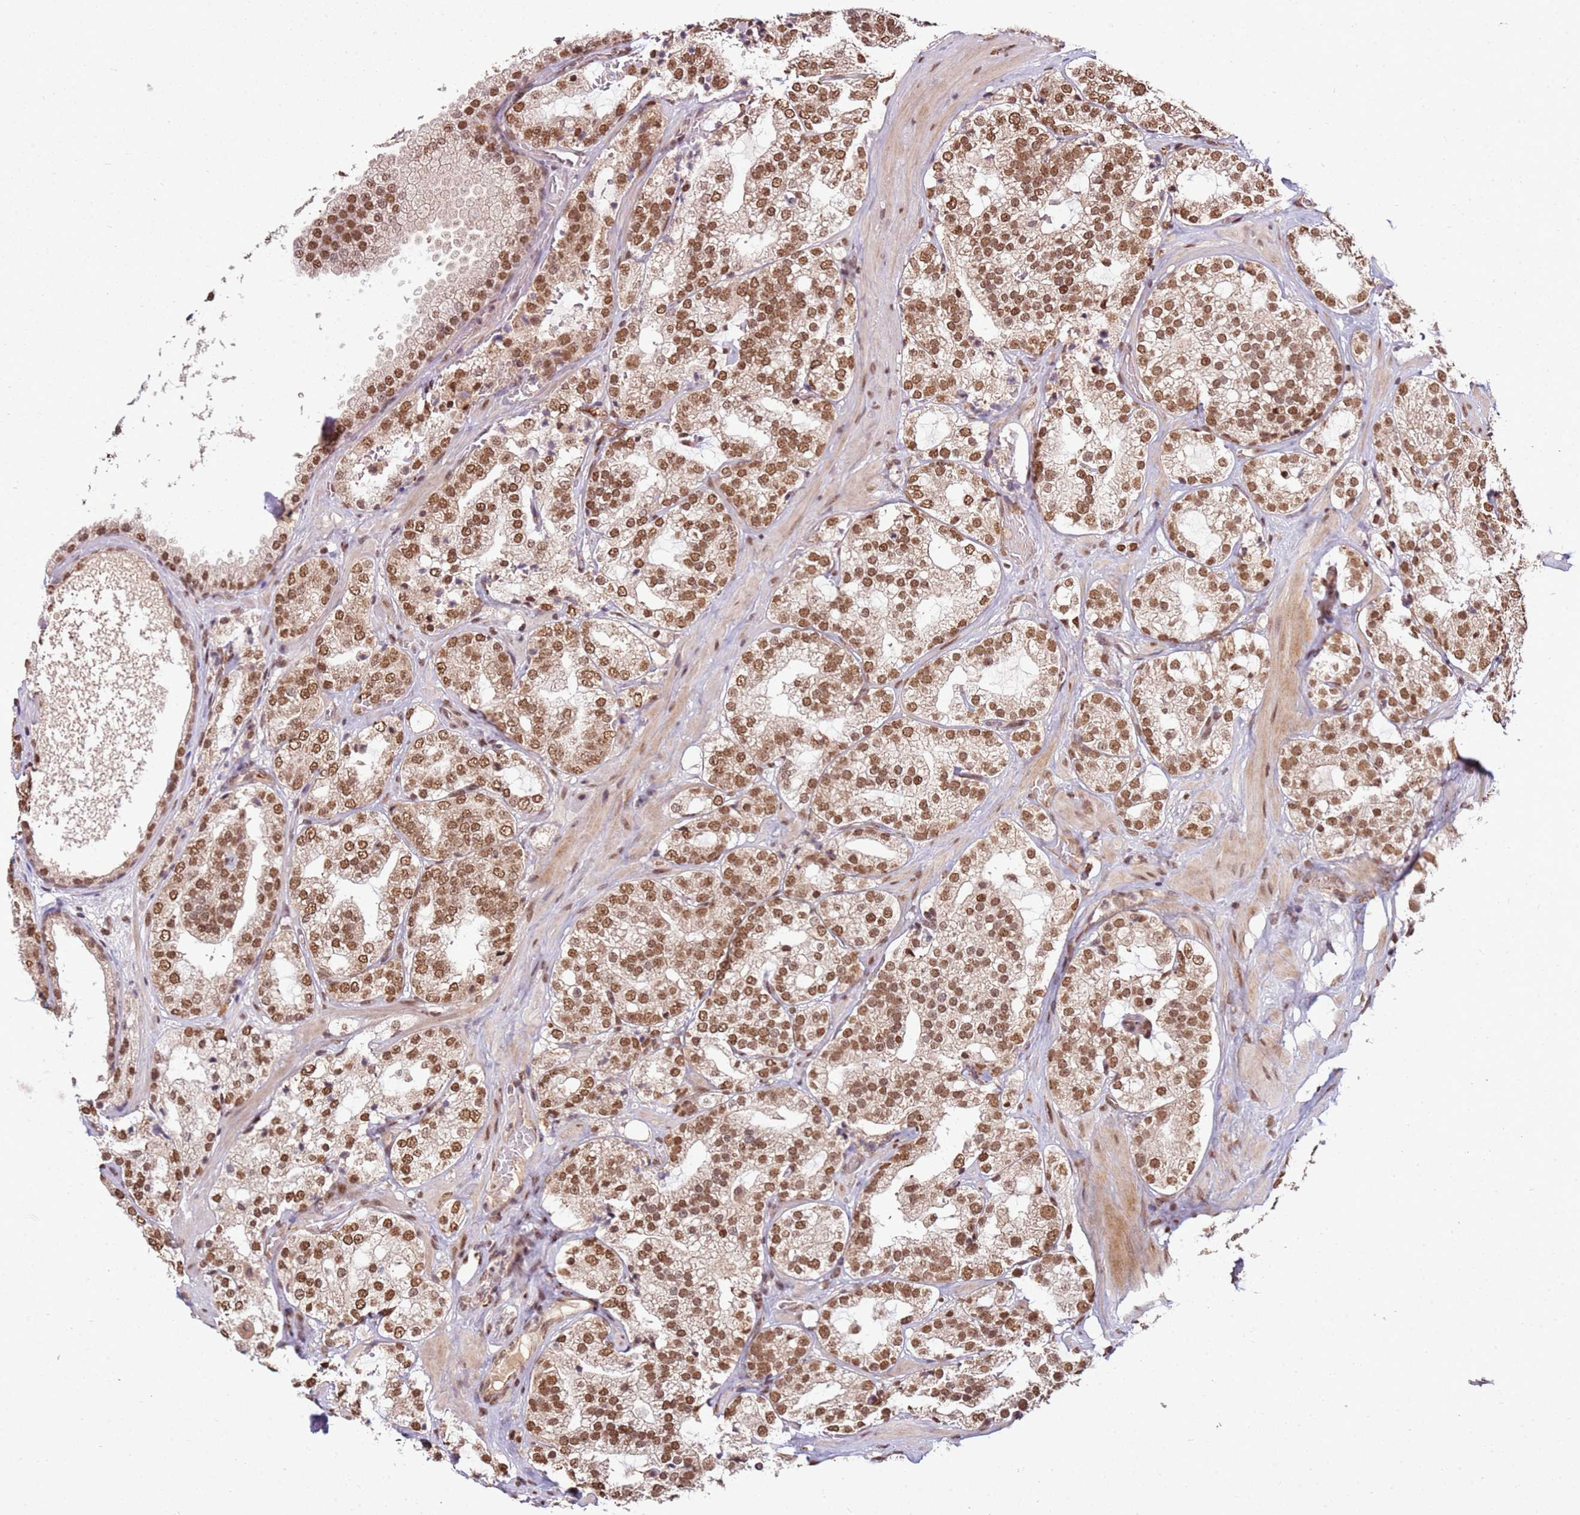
{"staining": {"intensity": "moderate", "quantity": ">75%", "location": "nuclear"}, "tissue": "prostate cancer", "cell_type": "Tumor cells", "image_type": "cancer", "snomed": [{"axis": "morphology", "description": "Adenocarcinoma, High grade"}, {"axis": "topography", "description": "Prostate"}], "caption": "Prostate high-grade adenocarcinoma tissue demonstrates moderate nuclear expression in about >75% of tumor cells (DAB = brown stain, brightfield microscopy at high magnification).", "gene": "ZBTB12", "patient": {"sex": "male", "age": 64}}